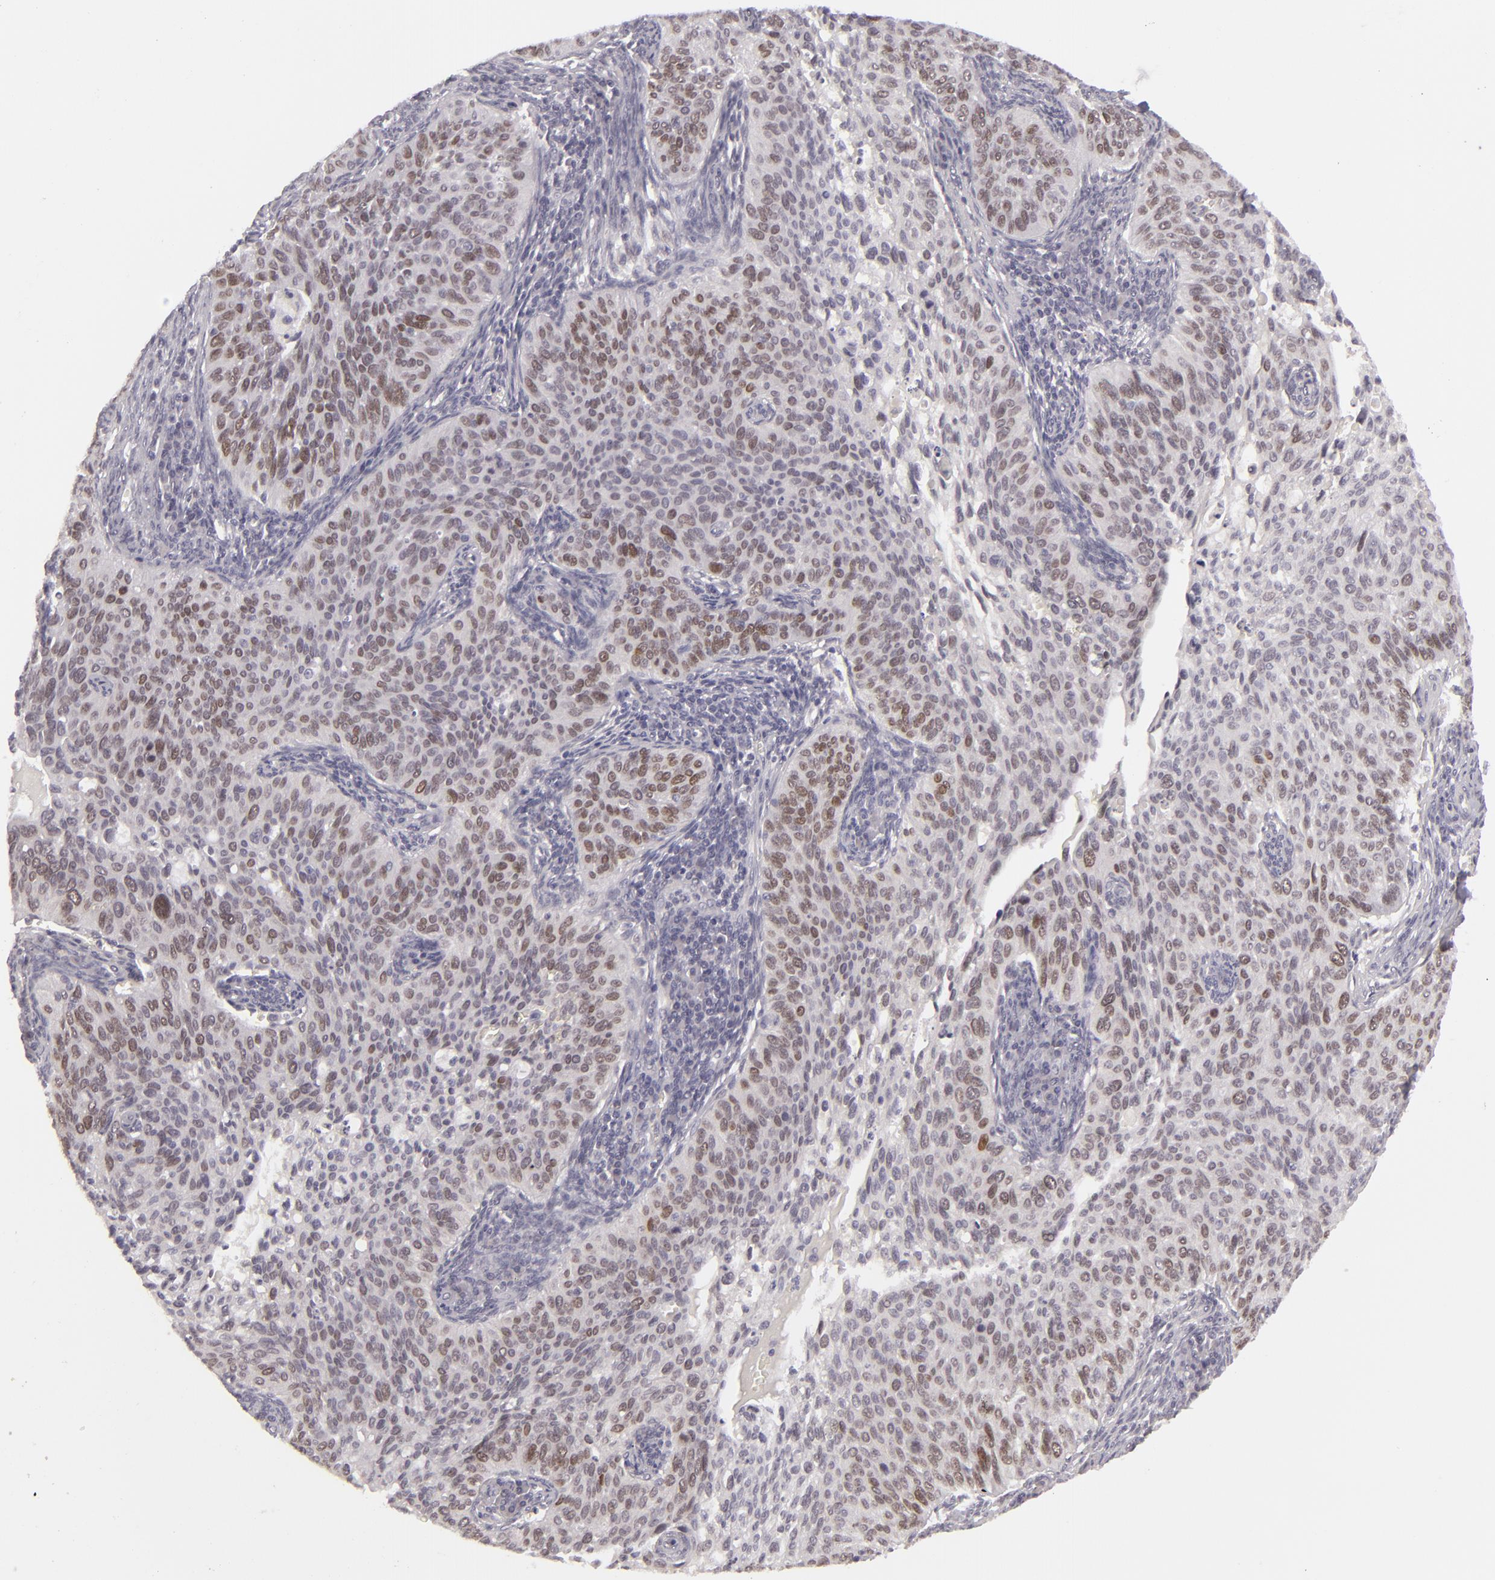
{"staining": {"intensity": "weak", "quantity": "25%-75%", "location": "nuclear"}, "tissue": "cervical cancer", "cell_type": "Tumor cells", "image_type": "cancer", "snomed": [{"axis": "morphology", "description": "Adenocarcinoma, NOS"}, {"axis": "topography", "description": "Cervix"}], "caption": "This histopathology image reveals adenocarcinoma (cervical) stained with IHC to label a protein in brown. The nuclear of tumor cells show weak positivity for the protein. Nuclei are counter-stained blue.", "gene": "SIX1", "patient": {"sex": "female", "age": 29}}